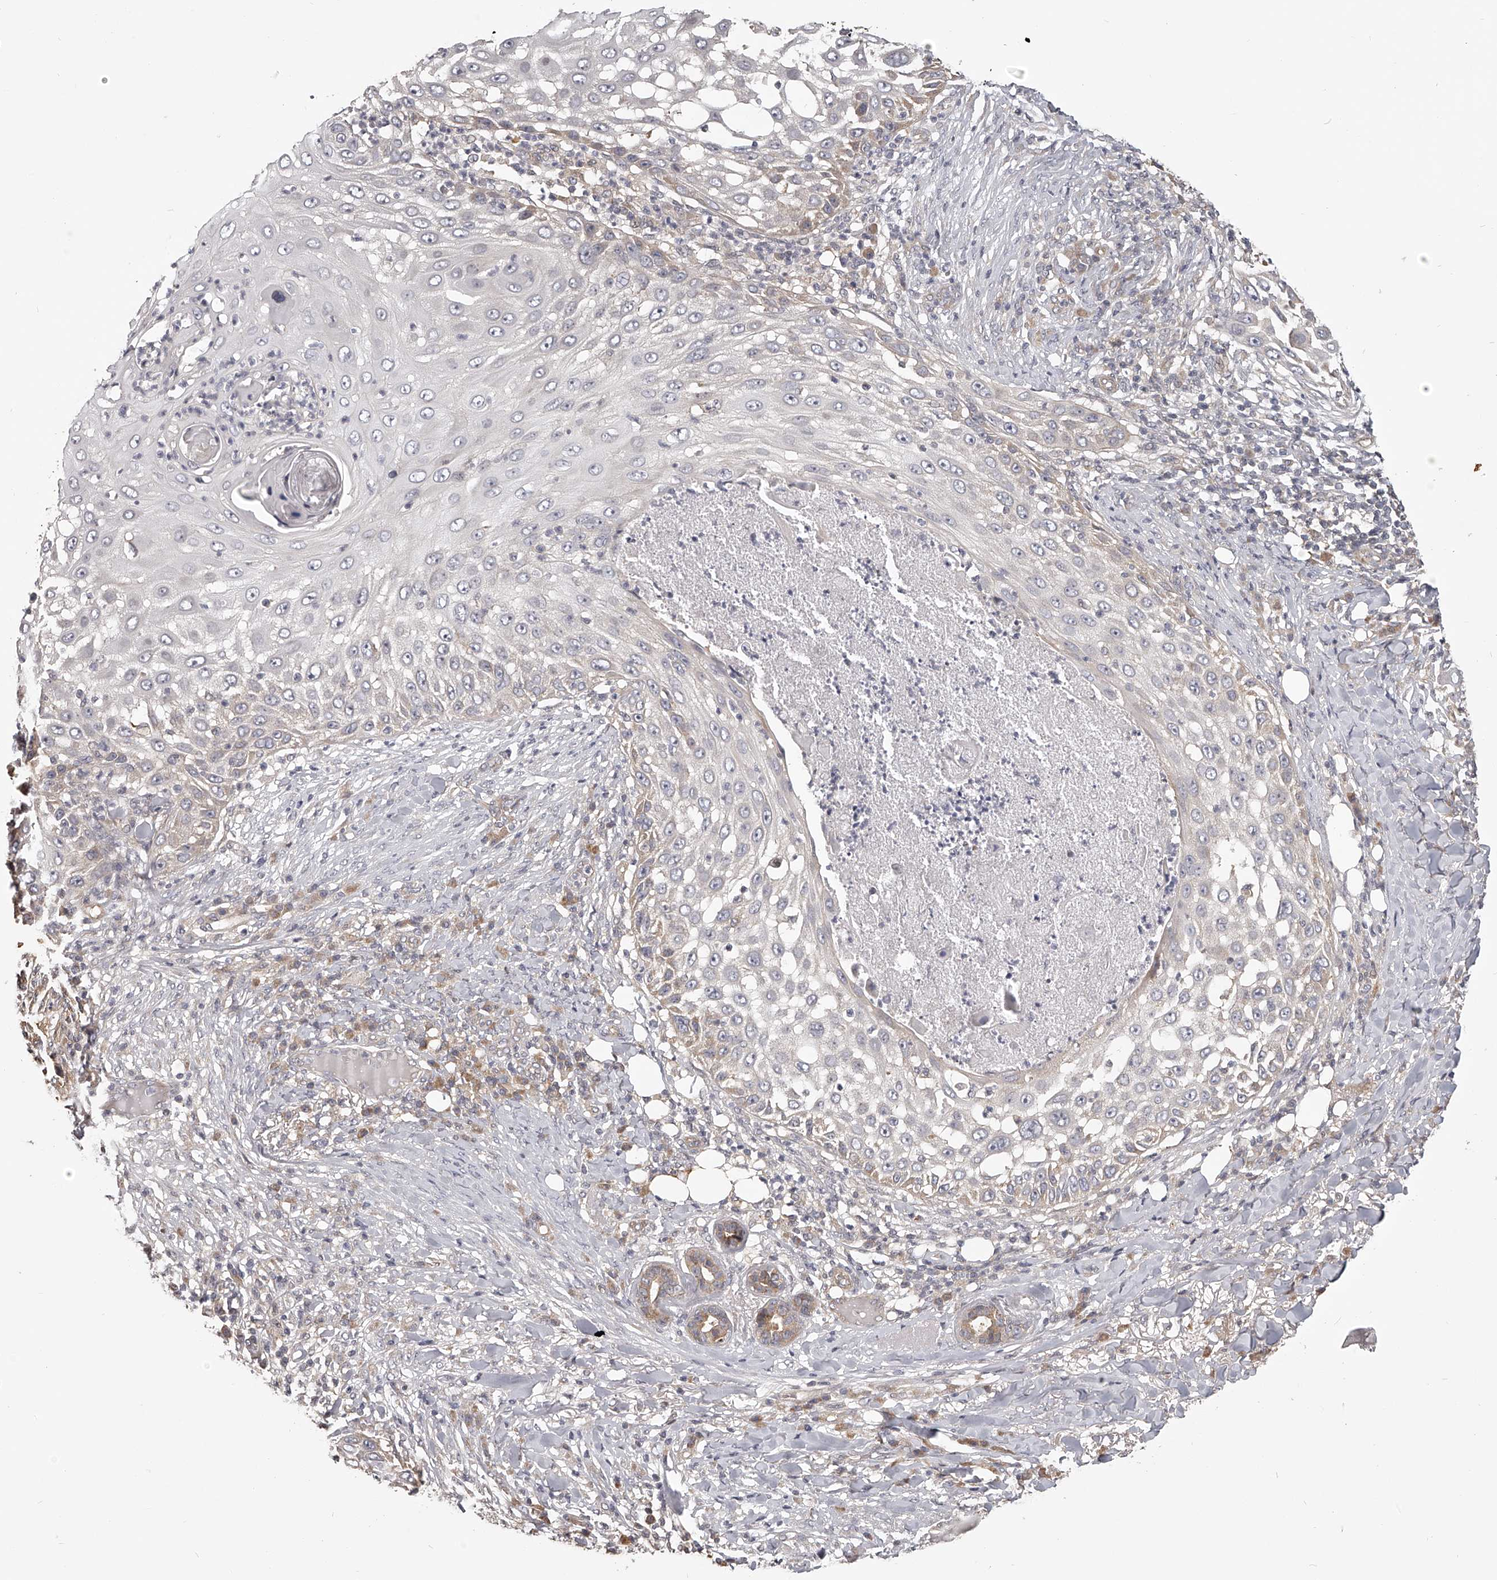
{"staining": {"intensity": "negative", "quantity": "none", "location": "none"}, "tissue": "skin cancer", "cell_type": "Tumor cells", "image_type": "cancer", "snomed": [{"axis": "morphology", "description": "Squamous cell carcinoma, NOS"}, {"axis": "topography", "description": "Skin"}], "caption": "Skin squamous cell carcinoma stained for a protein using IHC displays no staining tumor cells.", "gene": "ZNF582", "patient": {"sex": "female", "age": 44}}